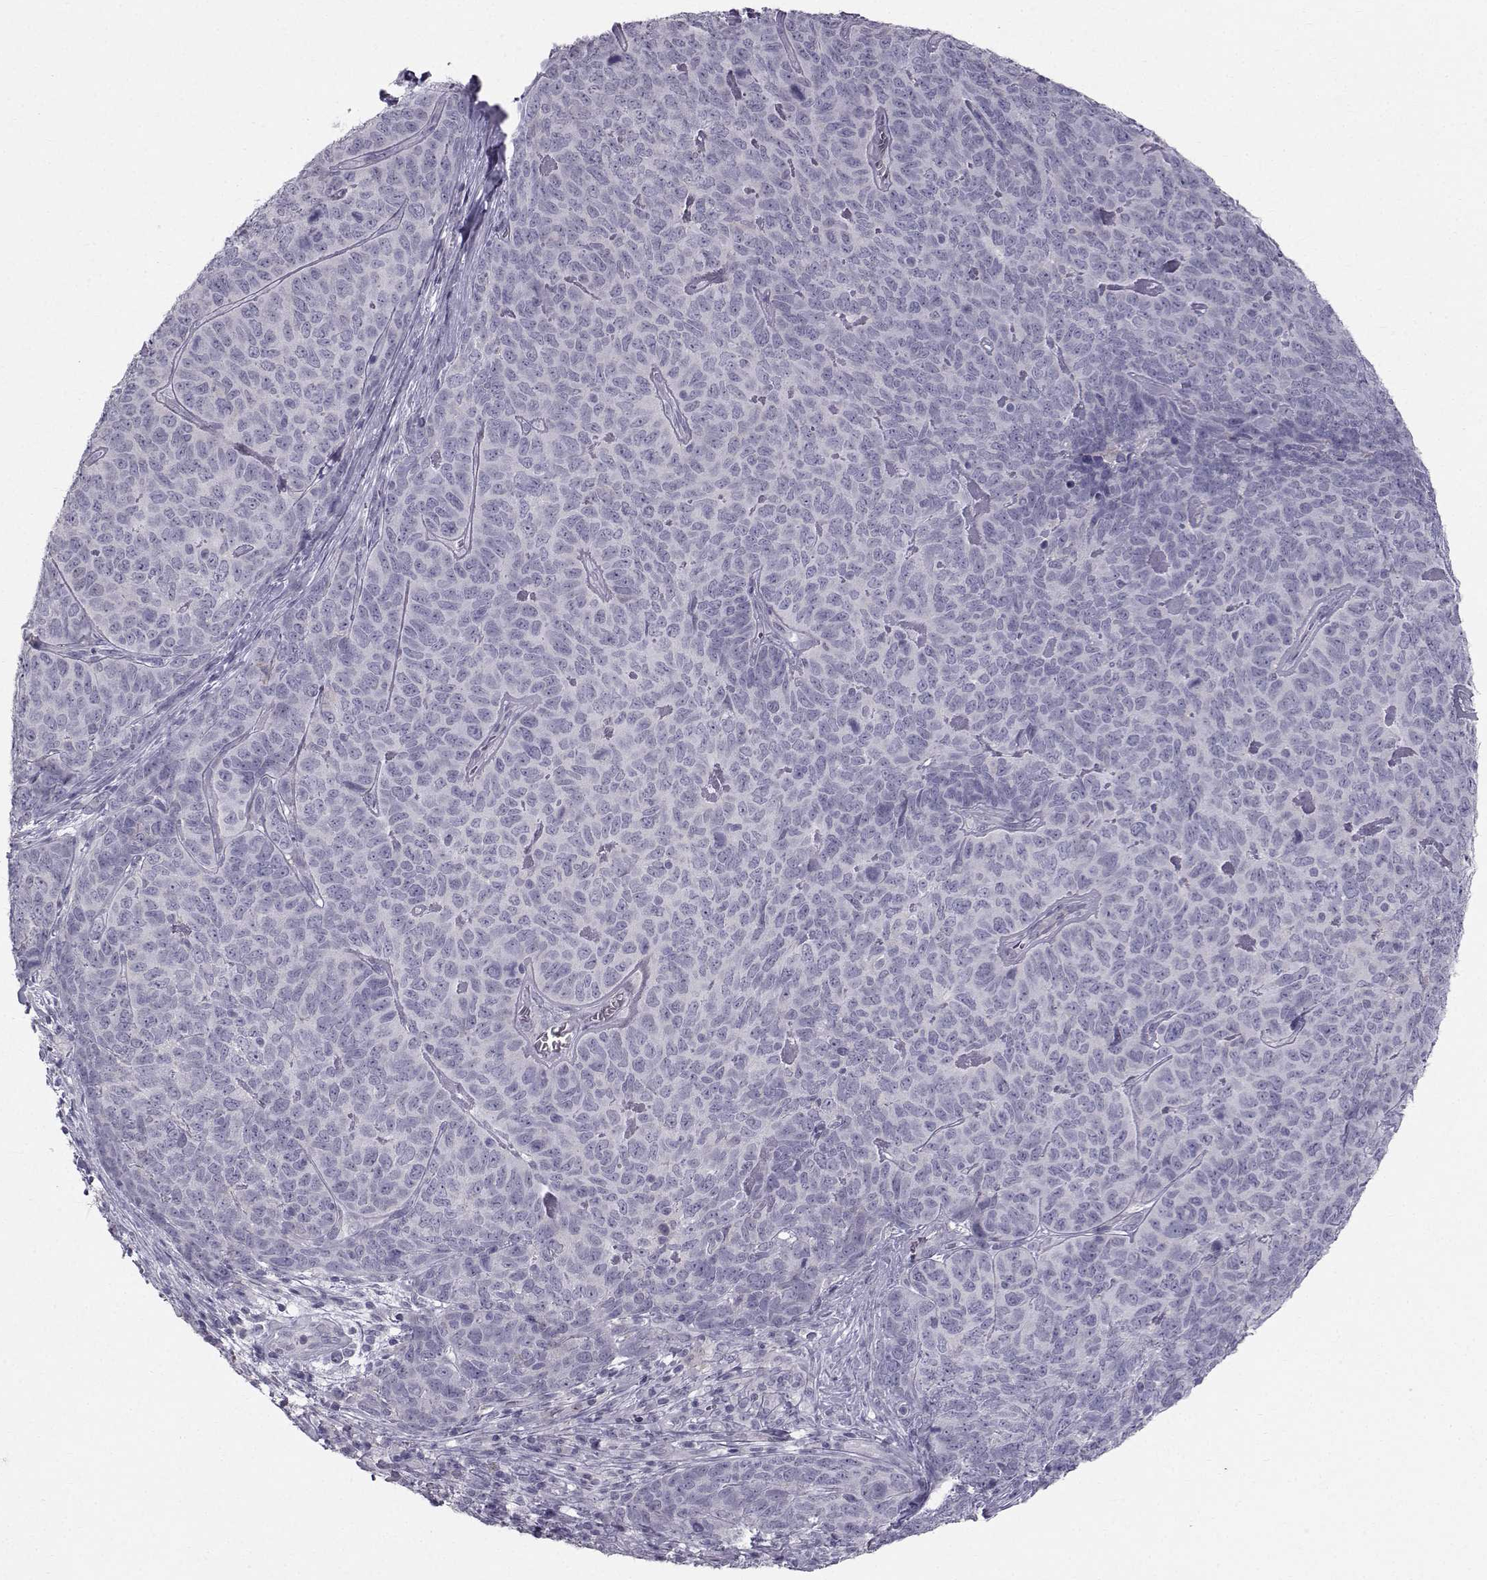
{"staining": {"intensity": "negative", "quantity": "none", "location": "none"}, "tissue": "skin cancer", "cell_type": "Tumor cells", "image_type": "cancer", "snomed": [{"axis": "morphology", "description": "Squamous cell carcinoma, NOS"}, {"axis": "topography", "description": "Skin"}, {"axis": "topography", "description": "Anal"}], "caption": "A high-resolution histopathology image shows immunohistochemistry (IHC) staining of skin cancer, which exhibits no significant staining in tumor cells.", "gene": "SPDYE4", "patient": {"sex": "female", "age": 51}}